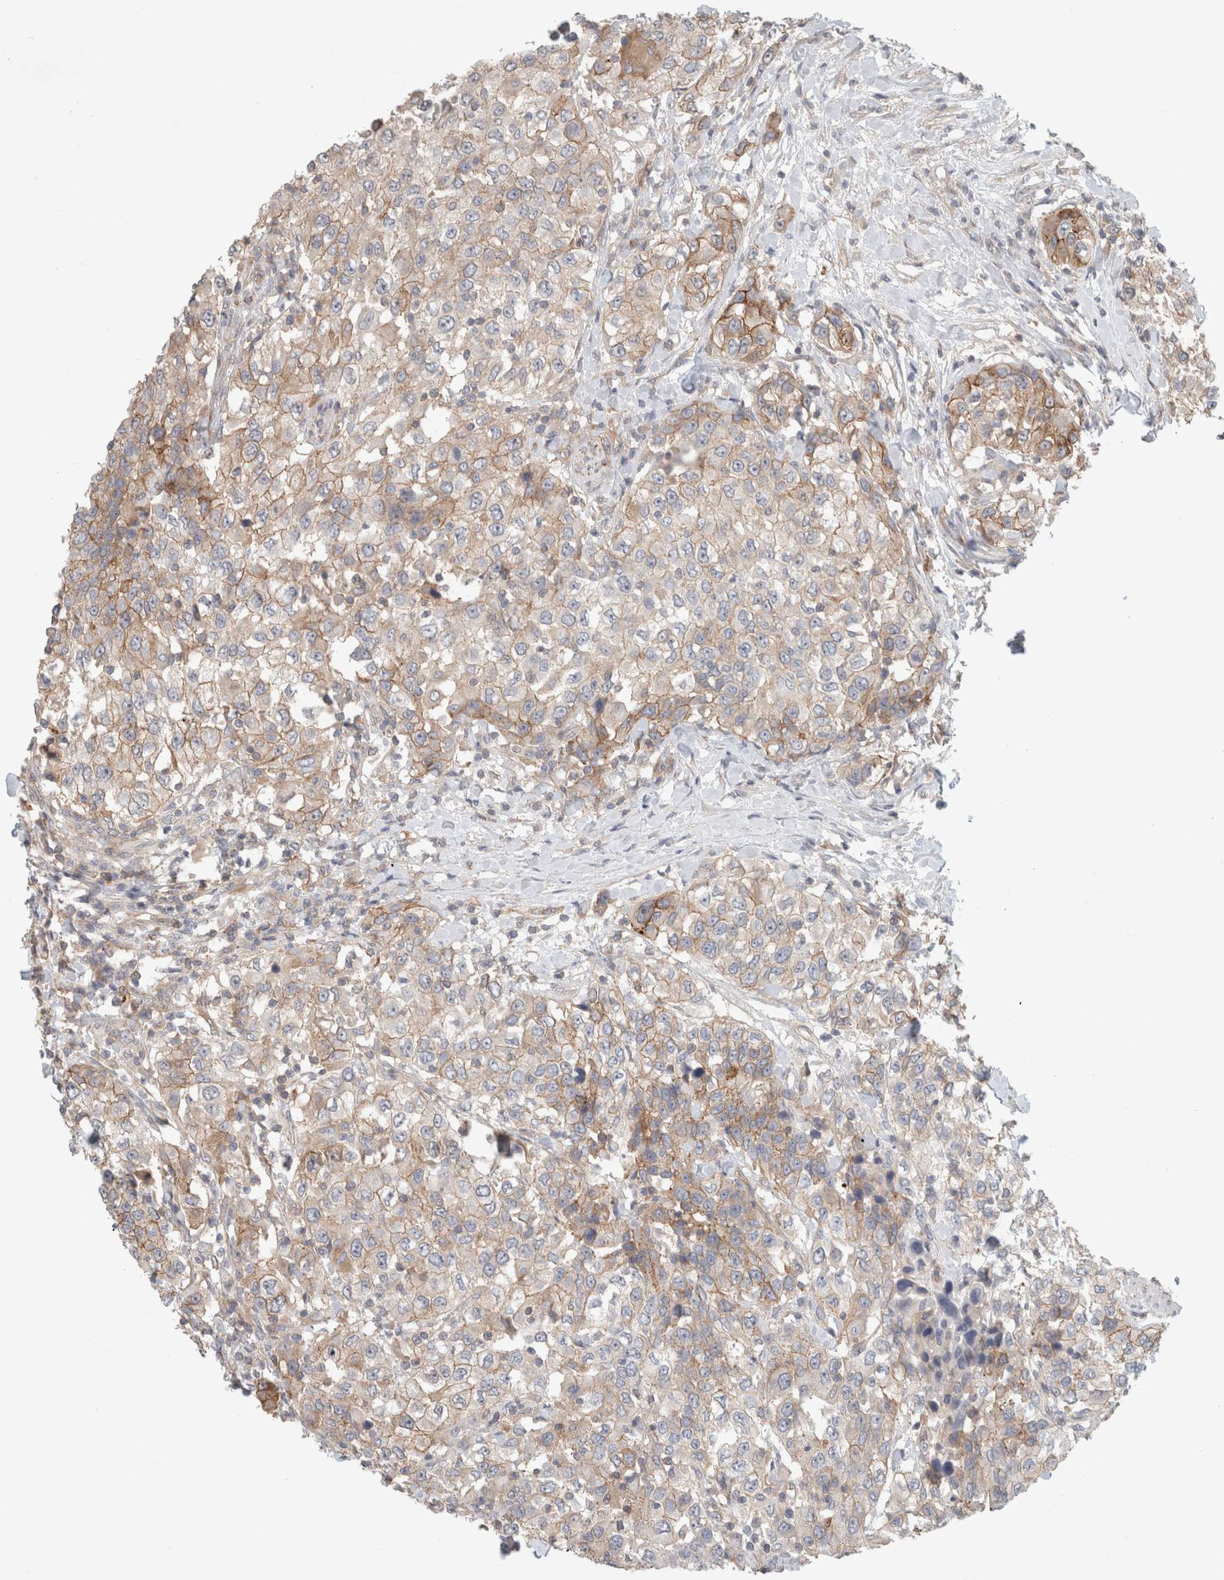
{"staining": {"intensity": "moderate", "quantity": "25%-75%", "location": "cytoplasmic/membranous"}, "tissue": "urothelial cancer", "cell_type": "Tumor cells", "image_type": "cancer", "snomed": [{"axis": "morphology", "description": "Urothelial carcinoma, High grade"}, {"axis": "topography", "description": "Urinary bladder"}], "caption": "A high-resolution image shows immunohistochemistry staining of urothelial cancer, which reveals moderate cytoplasmic/membranous positivity in approximately 25%-75% of tumor cells. The staining was performed using DAB, with brown indicating positive protein expression. Nuclei are stained blue with hematoxylin.", "gene": "RASAL2", "patient": {"sex": "female", "age": 80}}